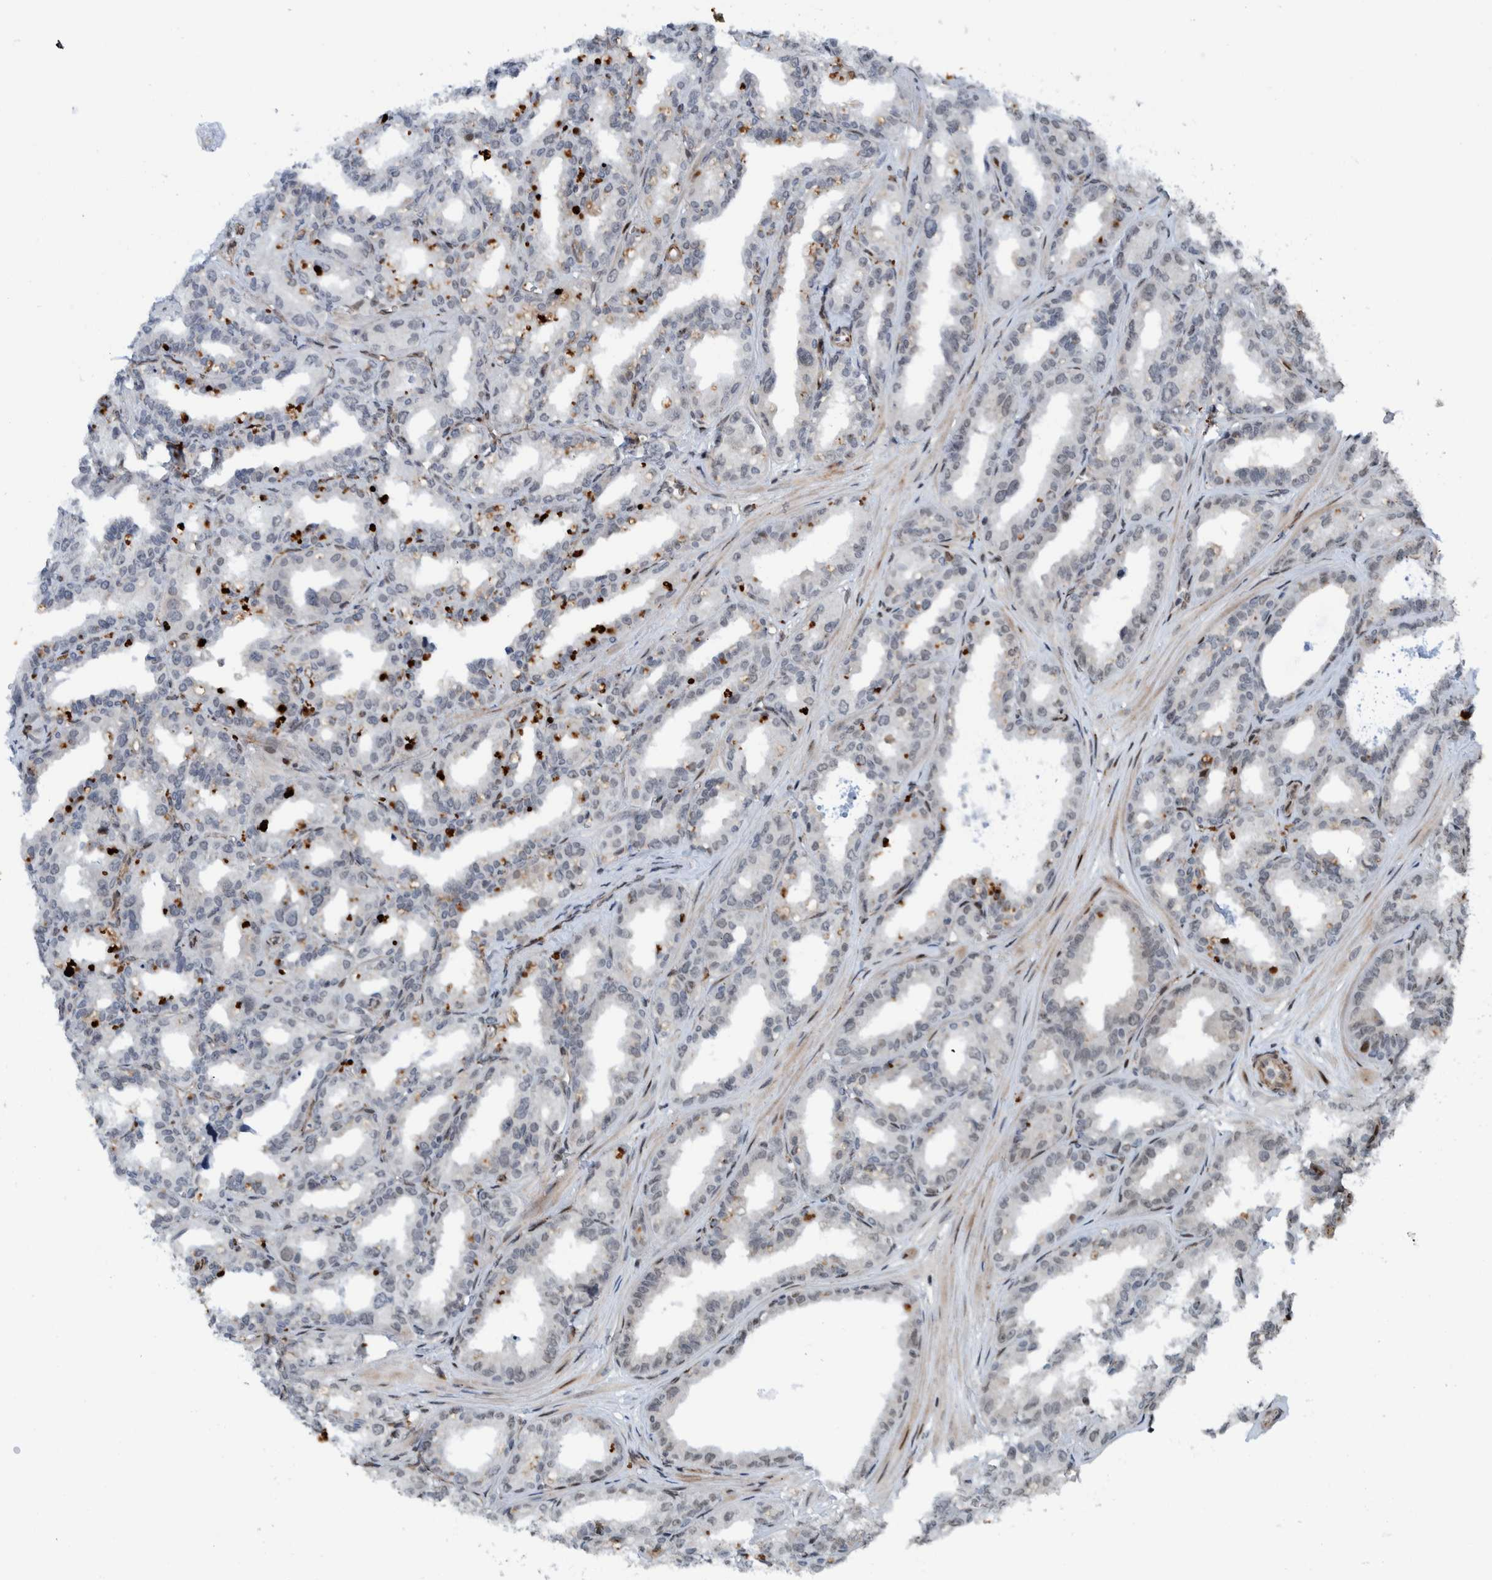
{"staining": {"intensity": "weak", "quantity": "<25%", "location": "nuclear"}, "tissue": "seminal vesicle", "cell_type": "Glandular cells", "image_type": "normal", "snomed": [{"axis": "morphology", "description": "Normal tissue, NOS"}, {"axis": "topography", "description": "Prostate"}, {"axis": "topography", "description": "Seminal veicle"}], "caption": "Immunohistochemistry of benign human seminal vesicle reveals no expression in glandular cells.", "gene": "ZNF366", "patient": {"sex": "male", "age": 51}}